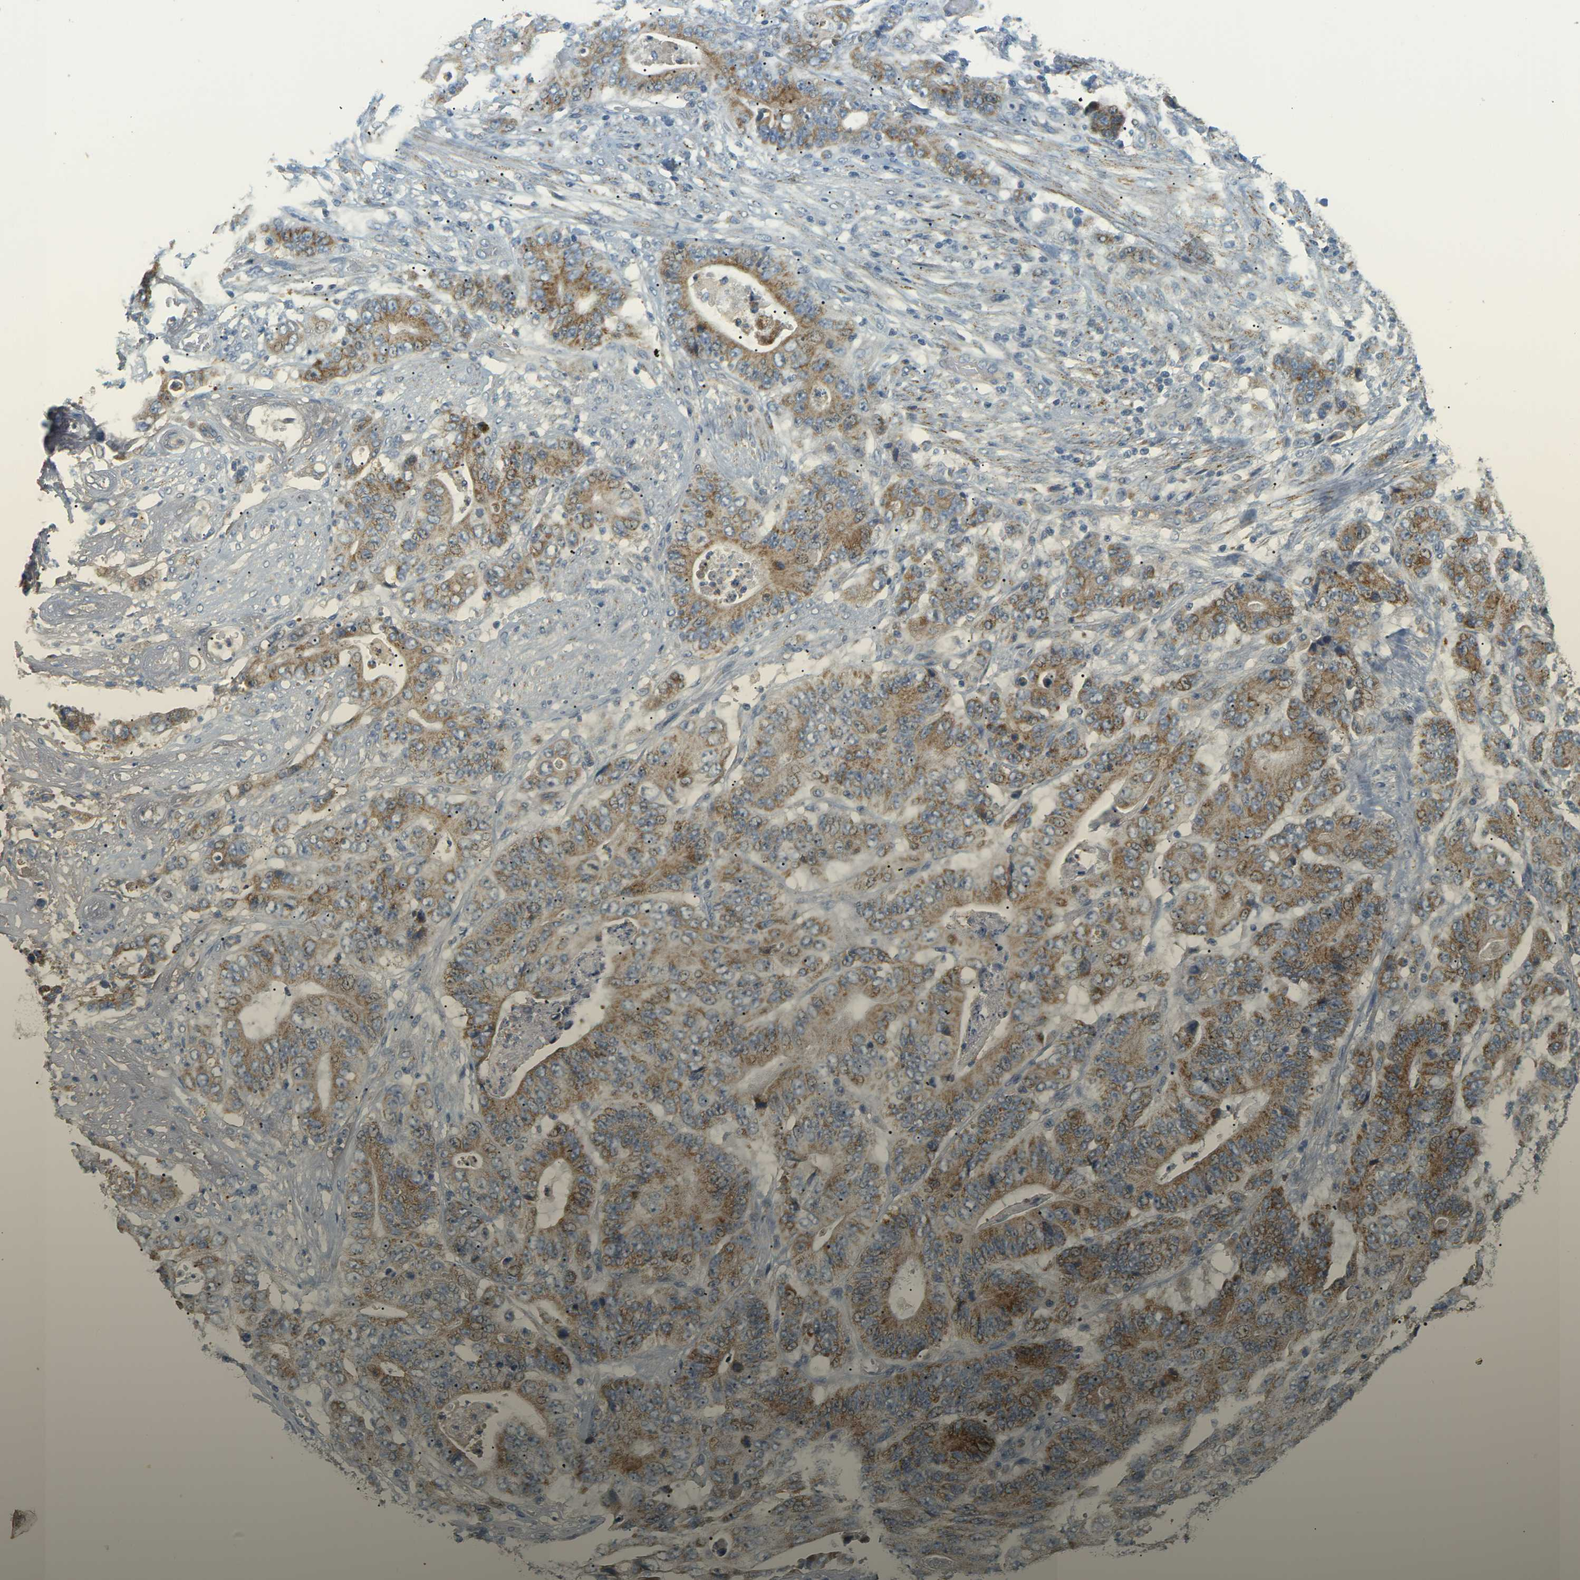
{"staining": {"intensity": "moderate", "quantity": ">75%", "location": "cytoplasmic/membranous"}, "tissue": "stomach cancer", "cell_type": "Tumor cells", "image_type": "cancer", "snomed": [{"axis": "morphology", "description": "Adenocarcinoma, NOS"}, {"axis": "topography", "description": "Stomach"}], "caption": "A brown stain highlights moderate cytoplasmic/membranous positivity of a protein in stomach cancer tumor cells.", "gene": "CD300E", "patient": {"sex": "female", "age": 73}}